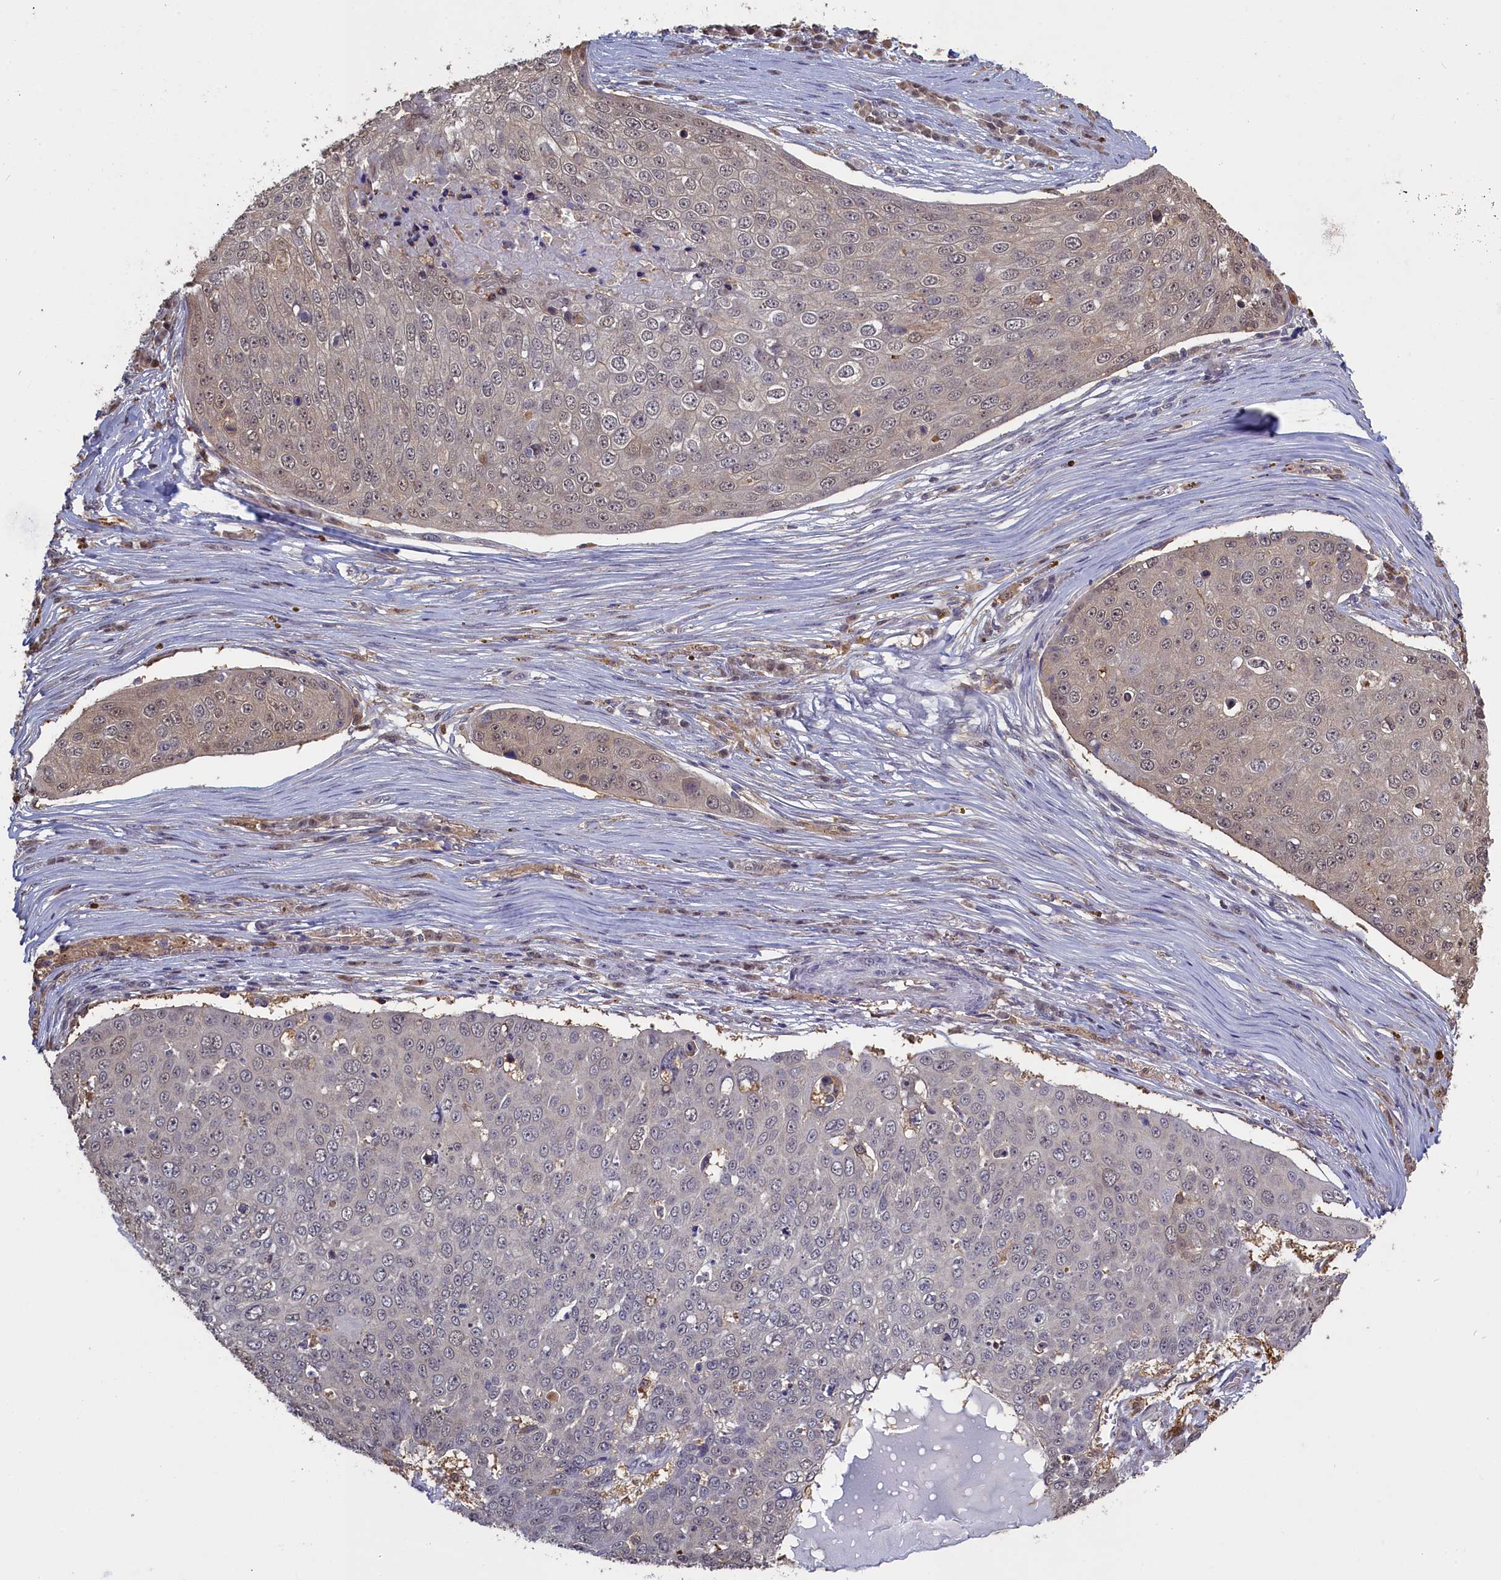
{"staining": {"intensity": "weak", "quantity": "25%-75%", "location": "cytoplasmic/membranous,nuclear"}, "tissue": "skin cancer", "cell_type": "Tumor cells", "image_type": "cancer", "snomed": [{"axis": "morphology", "description": "Squamous cell carcinoma, NOS"}, {"axis": "topography", "description": "Skin"}], "caption": "Squamous cell carcinoma (skin) stained with a protein marker demonstrates weak staining in tumor cells.", "gene": "UCHL3", "patient": {"sex": "male", "age": 71}}